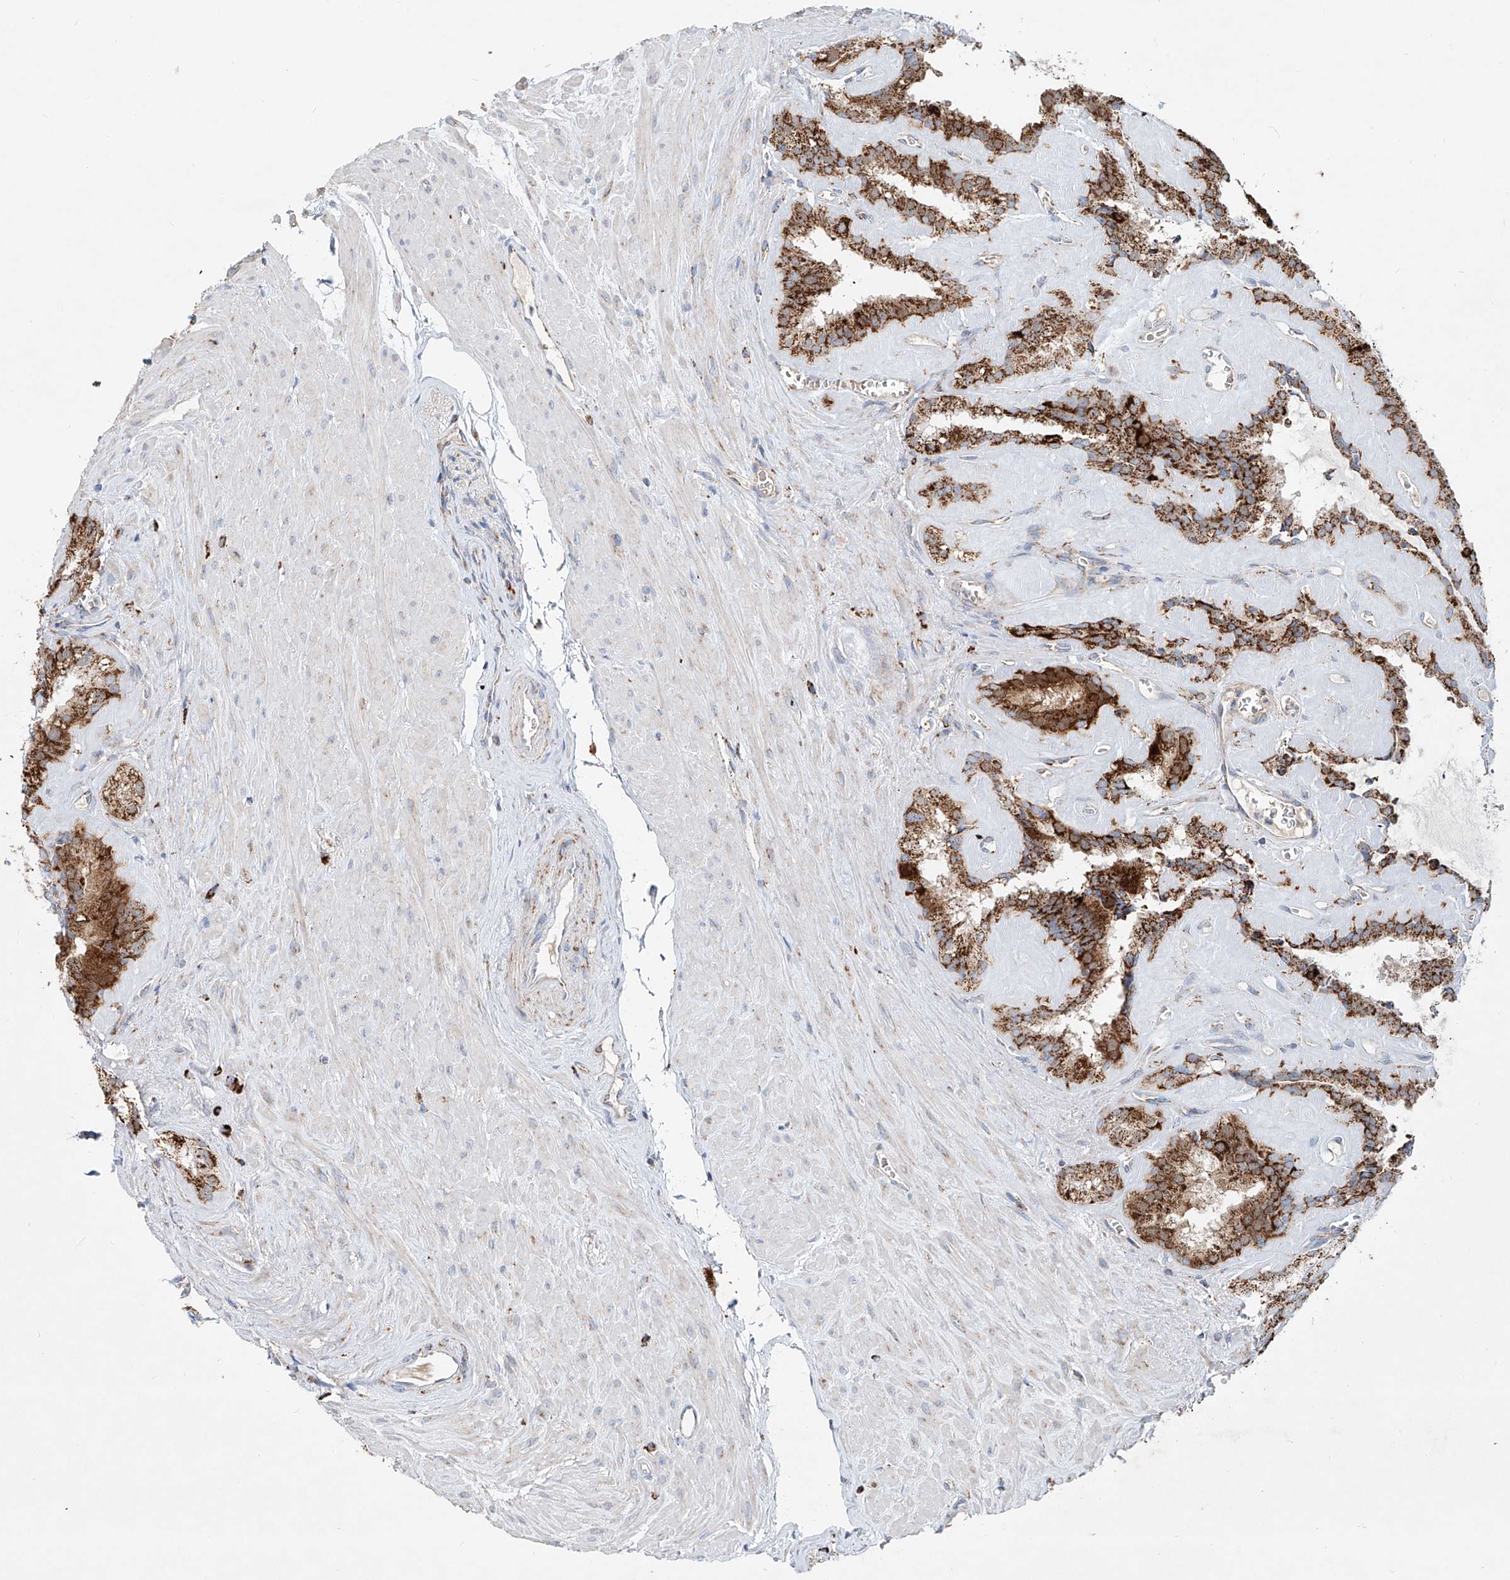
{"staining": {"intensity": "strong", "quantity": ">75%", "location": "cytoplasmic/membranous"}, "tissue": "seminal vesicle", "cell_type": "Glandular cells", "image_type": "normal", "snomed": [{"axis": "morphology", "description": "Normal tissue, NOS"}, {"axis": "topography", "description": "Prostate"}, {"axis": "topography", "description": "Seminal veicle"}], "caption": "Immunohistochemistry of benign seminal vesicle demonstrates high levels of strong cytoplasmic/membranous staining in approximately >75% of glandular cells.", "gene": "CARD10", "patient": {"sex": "male", "age": 59}}